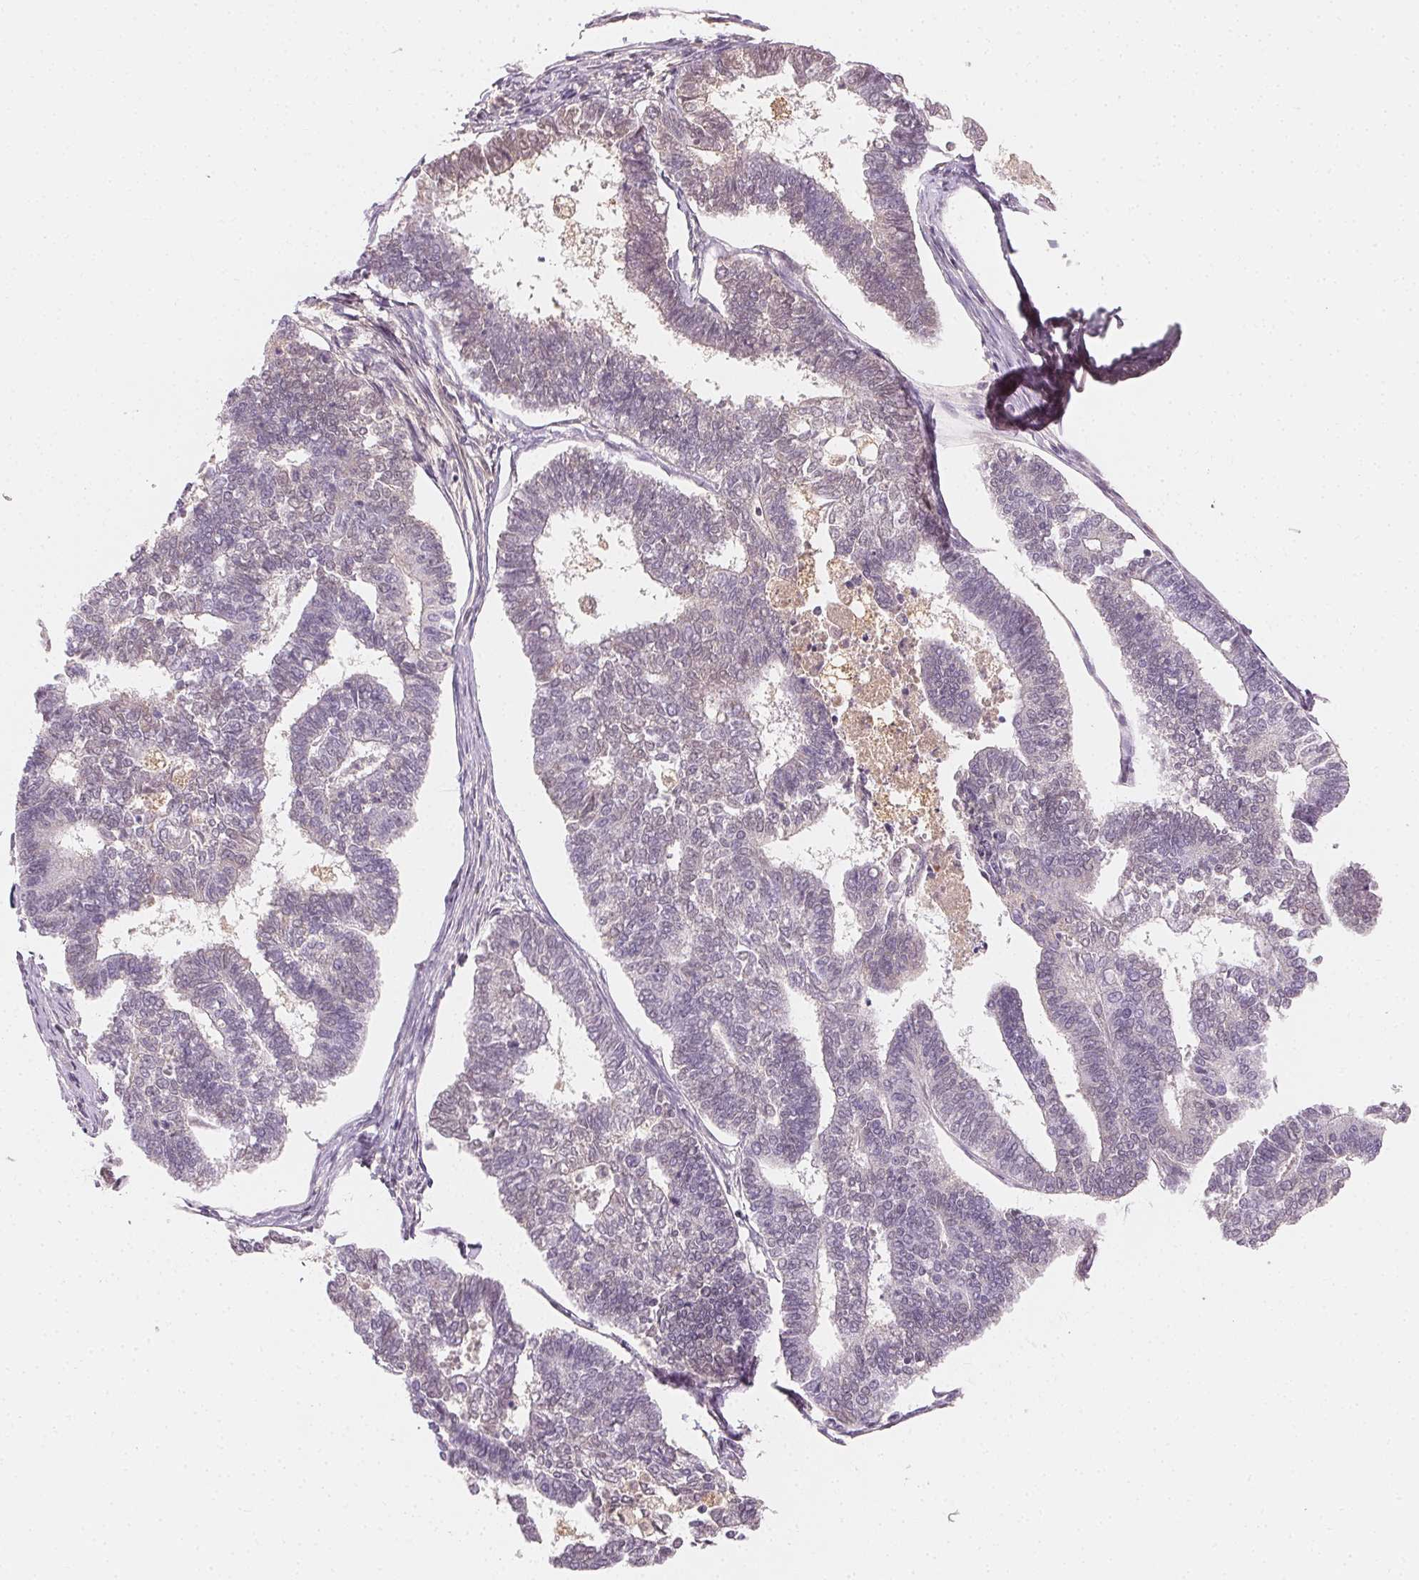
{"staining": {"intensity": "negative", "quantity": "none", "location": "none"}, "tissue": "endometrial cancer", "cell_type": "Tumor cells", "image_type": "cancer", "snomed": [{"axis": "morphology", "description": "Adenocarcinoma, NOS"}, {"axis": "topography", "description": "Endometrium"}], "caption": "A histopathology image of adenocarcinoma (endometrial) stained for a protein demonstrates no brown staining in tumor cells.", "gene": "AFM", "patient": {"sex": "female", "age": 70}}